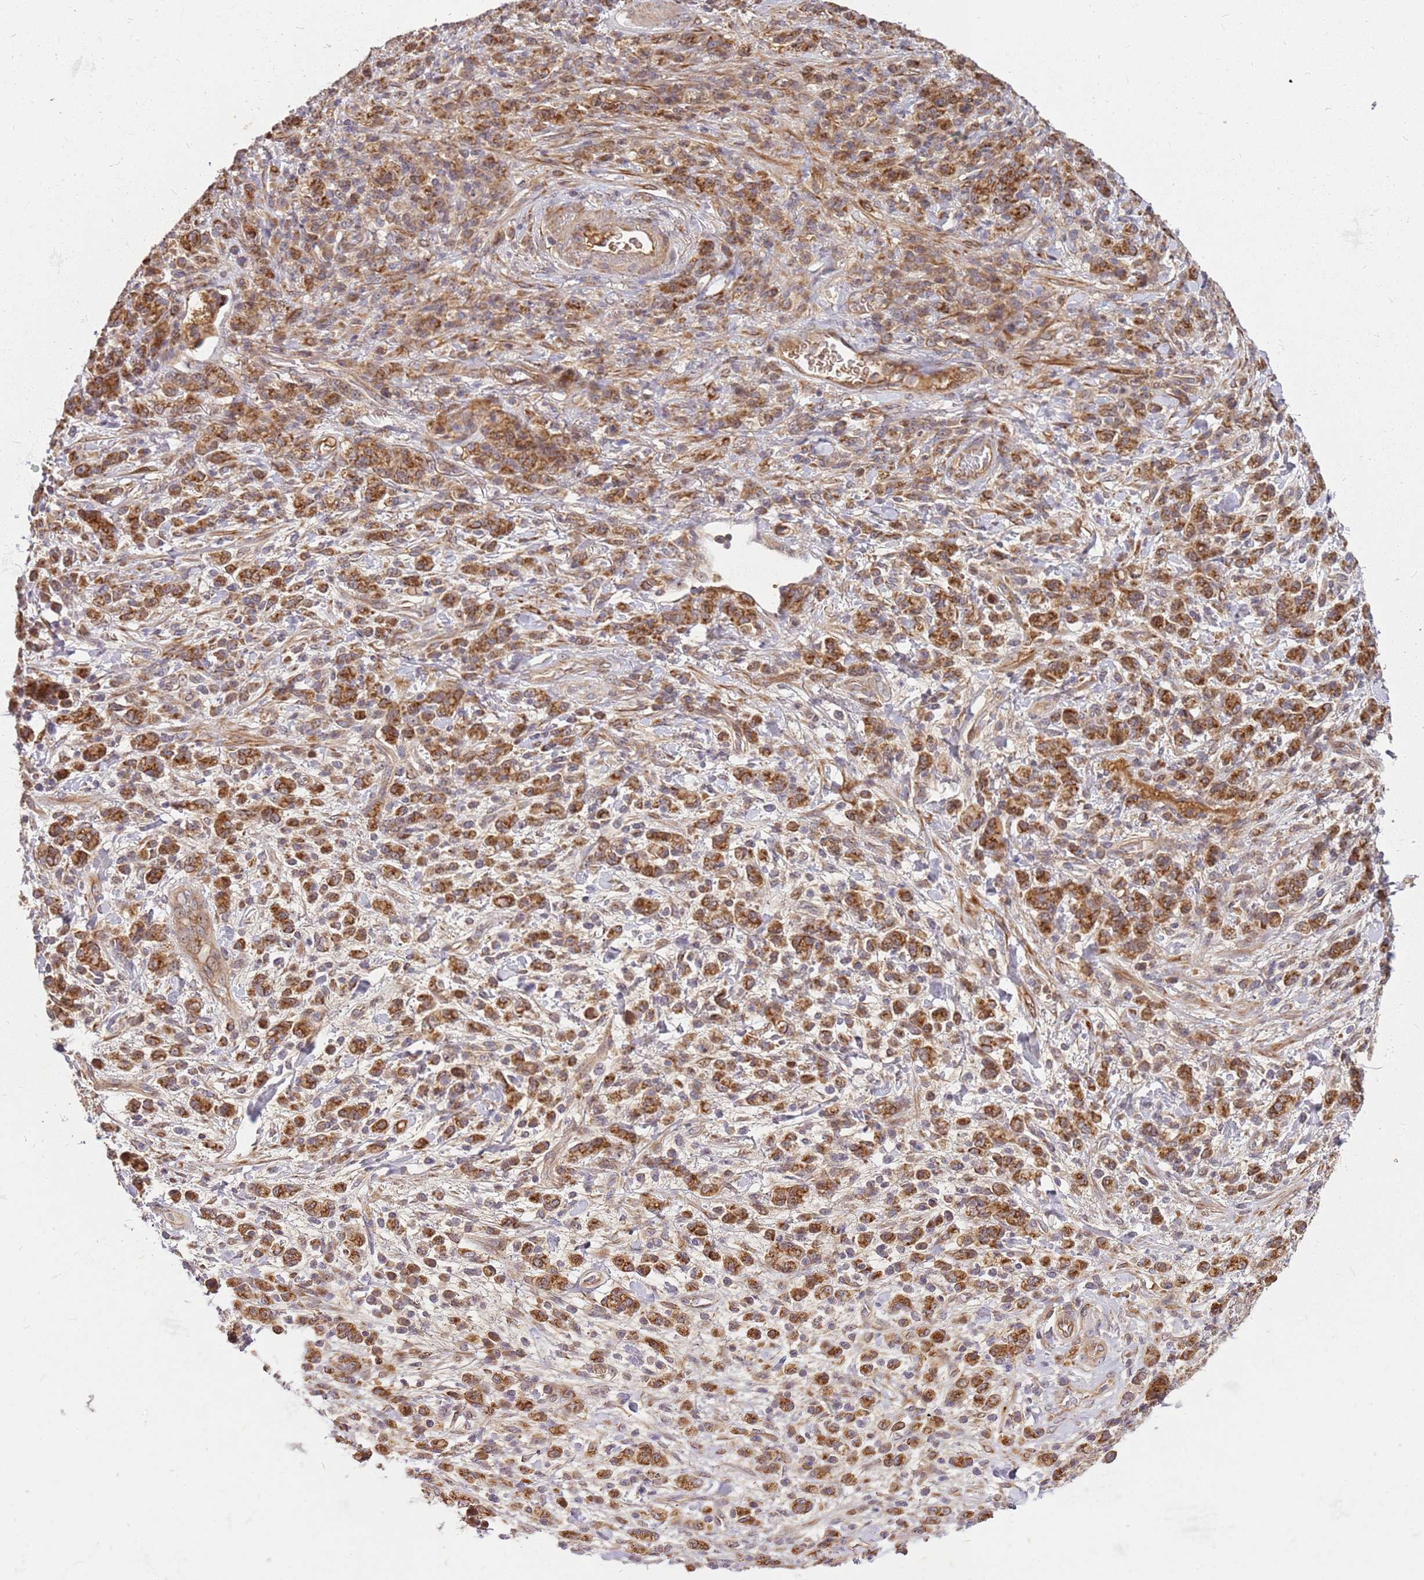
{"staining": {"intensity": "strong", "quantity": ">75%", "location": "cytoplasmic/membranous"}, "tissue": "stomach cancer", "cell_type": "Tumor cells", "image_type": "cancer", "snomed": [{"axis": "morphology", "description": "Adenocarcinoma, NOS"}, {"axis": "topography", "description": "Stomach"}], "caption": "There is high levels of strong cytoplasmic/membranous staining in tumor cells of stomach adenocarcinoma, as demonstrated by immunohistochemical staining (brown color).", "gene": "CCDC159", "patient": {"sex": "male", "age": 77}}